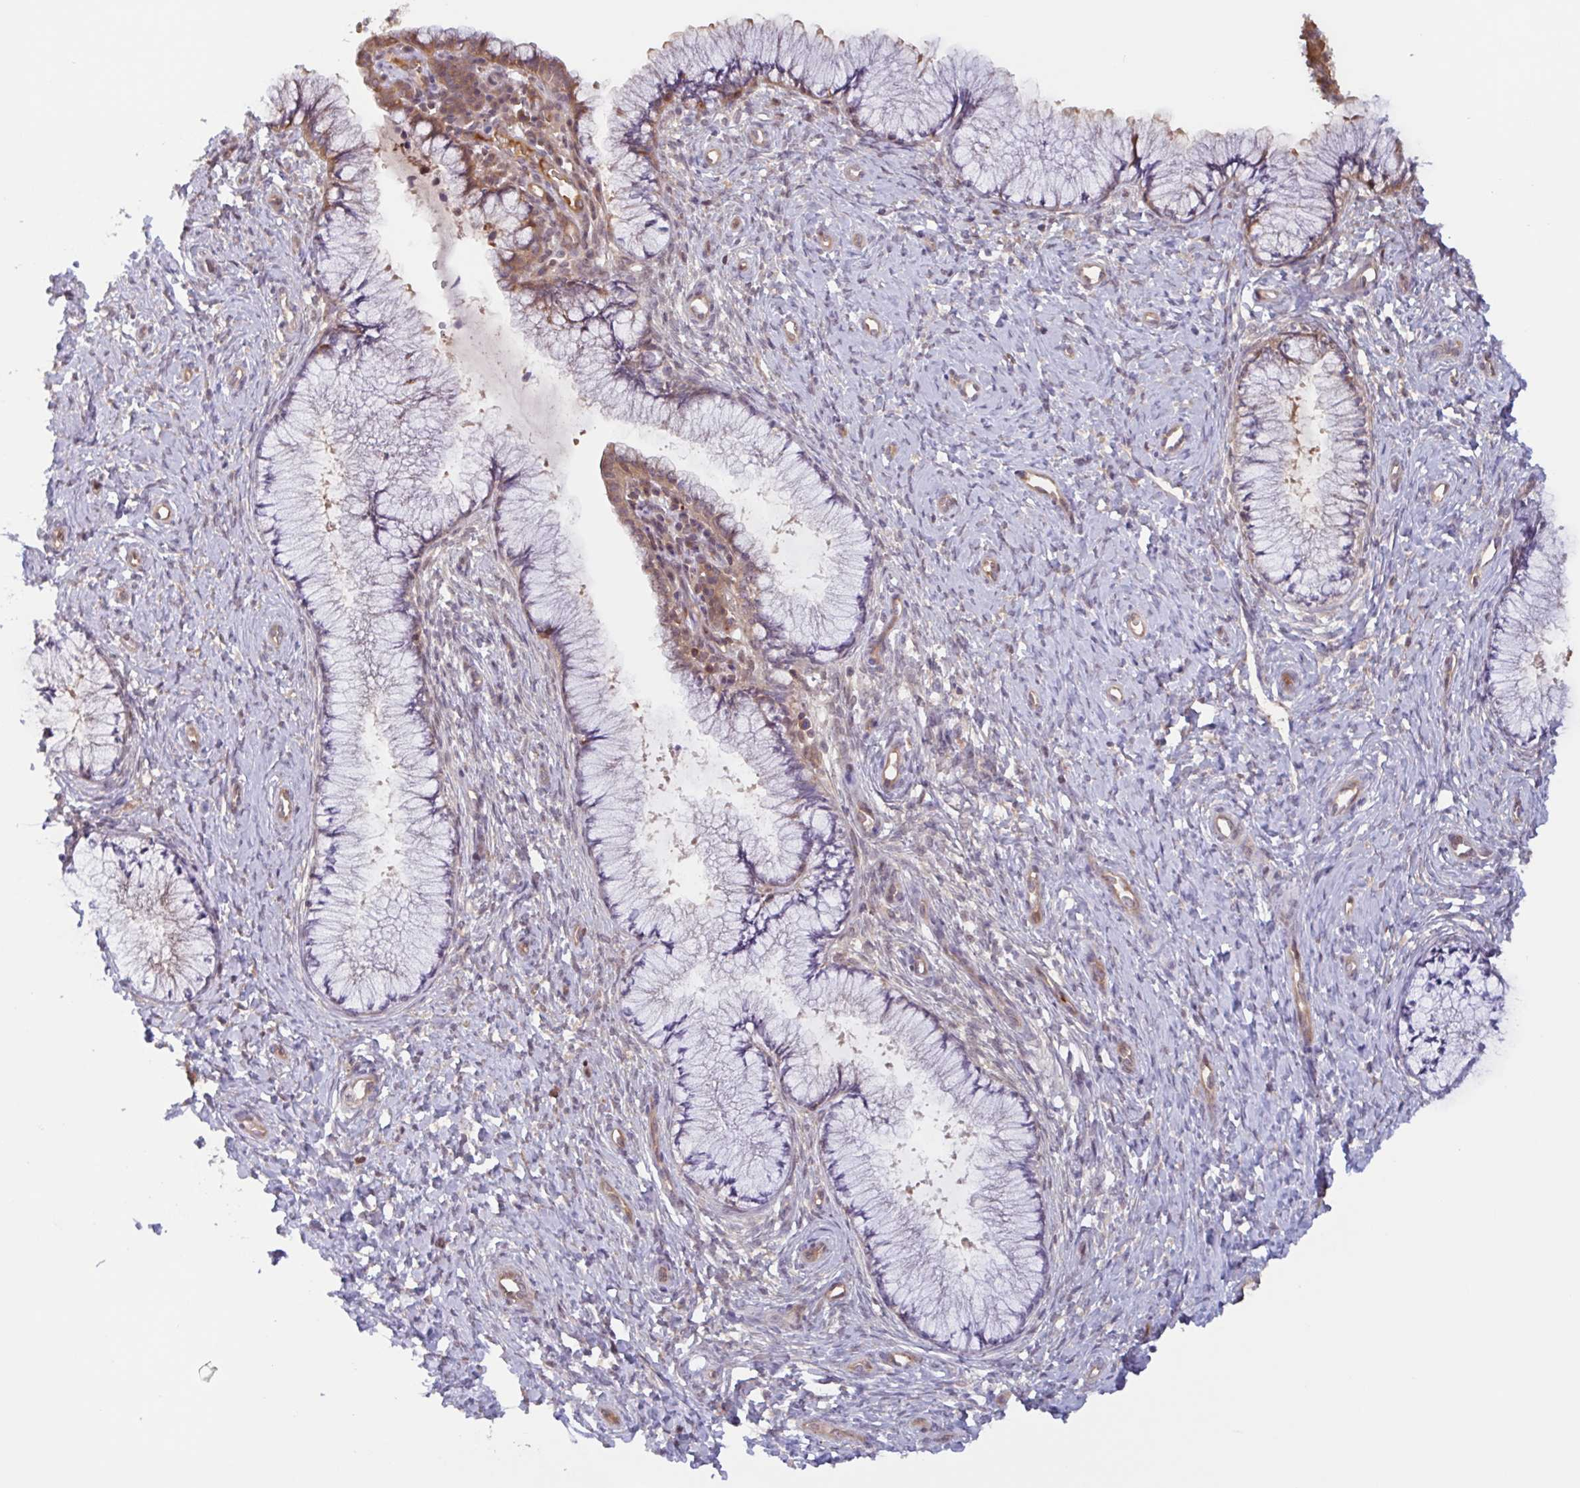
{"staining": {"intensity": "negative", "quantity": "none", "location": "none"}, "tissue": "cervix", "cell_type": "Glandular cells", "image_type": "normal", "snomed": [{"axis": "morphology", "description": "Normal tissue, NOS"}, {"axis": "topography", "description": "Cervix"}], "caption": "DAB (3,3'-diaminobenzidine) immunohistochemical staining of benign cervix displays no significant positivity in glandular cells.", "gene": "OTOP2", "patient": {"sex": "female", "age": 37}}